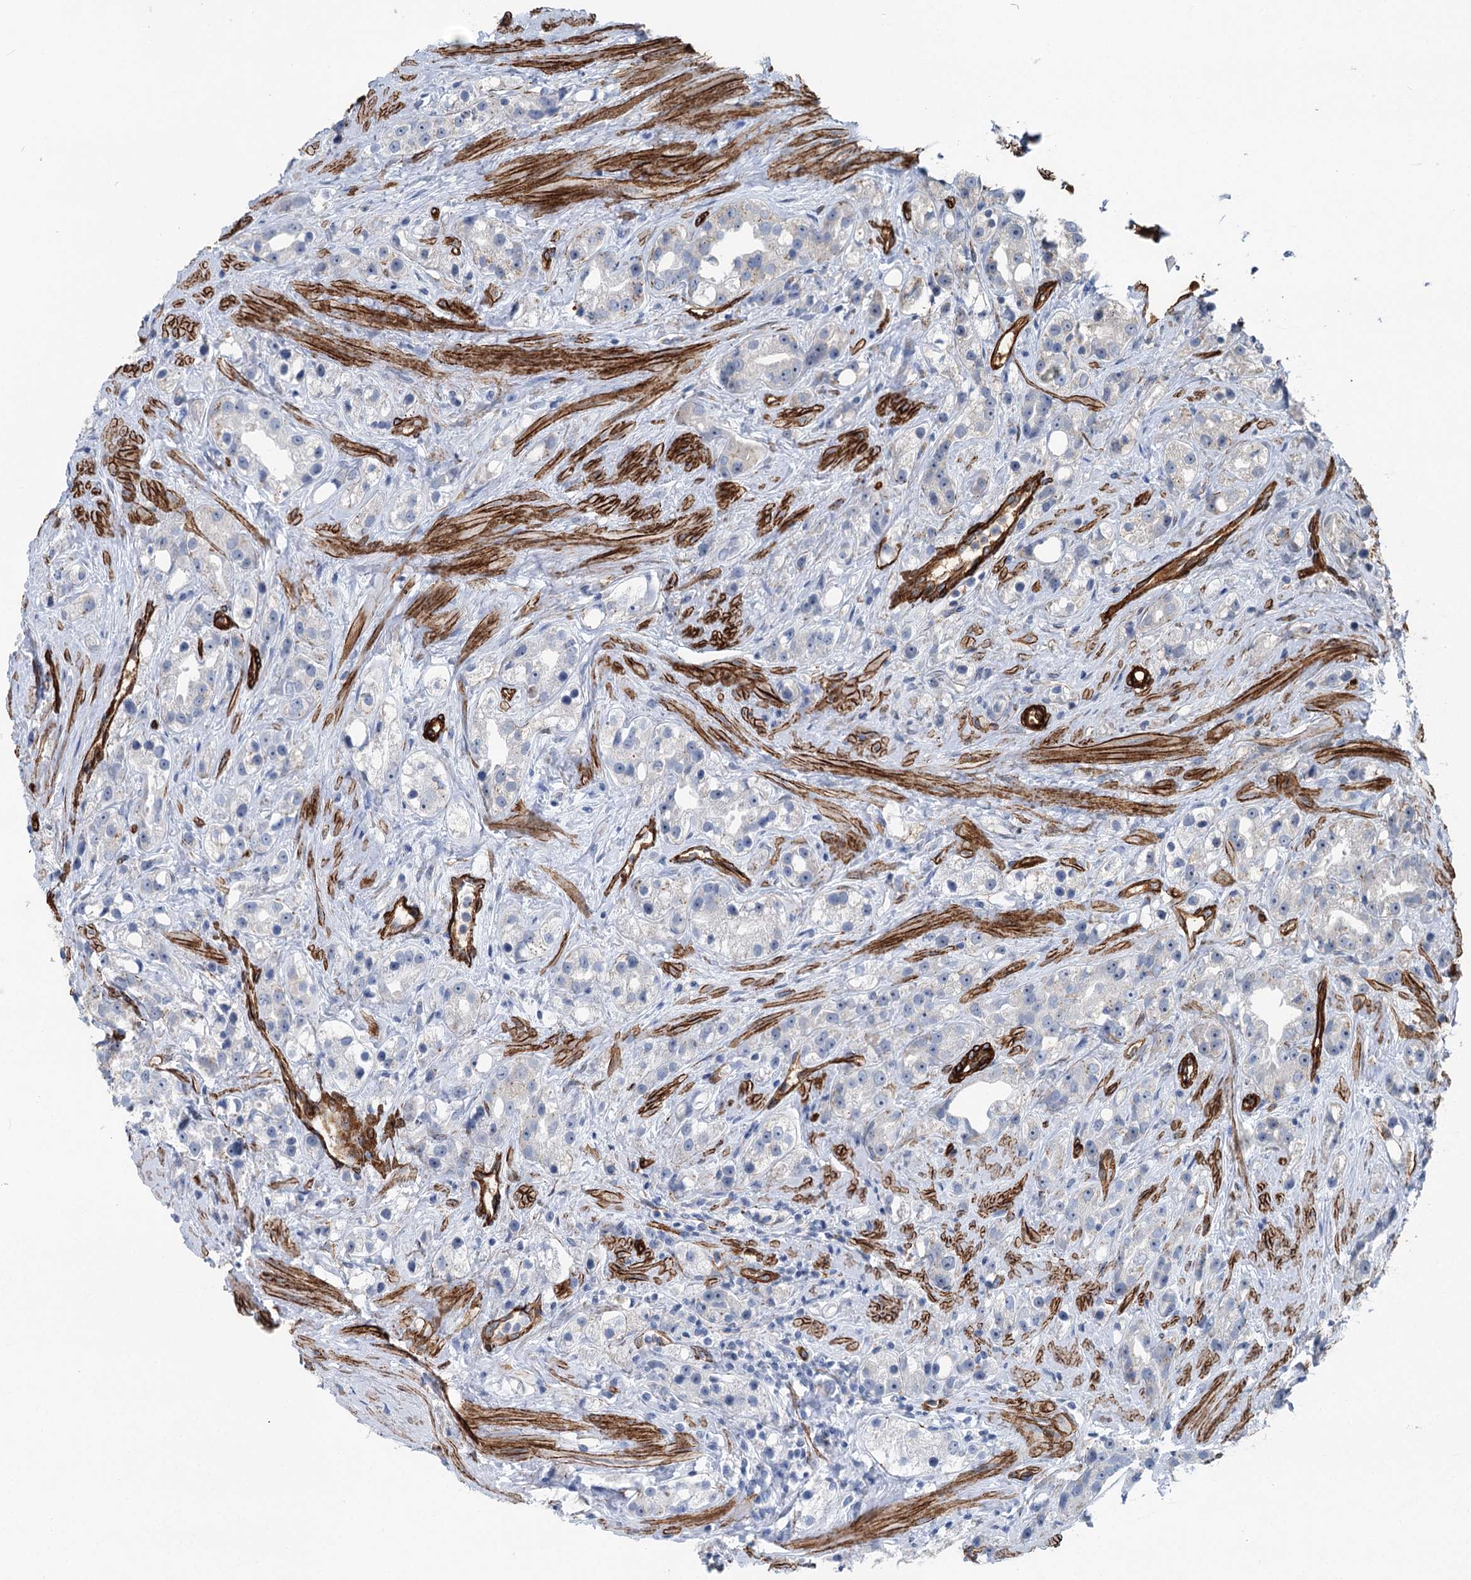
{"staining": {"intensity": "negative", "quantity": "none", "location": "none"}, "tissue": "prostate cancer", "cell_type": "Tumor cells", "image_type": "cancer", "snomed": [{"axis": "morphology", "description": "Adenocarcinoma, NOS"}, {"axis": "topography", "description": "Prostate"}], "caption": "Protein analysis of prostate cancer exhibits no significant expression in tumor cells.", "gene": "IQSEC1", "patient": {"sex": "male", "age": 79}}